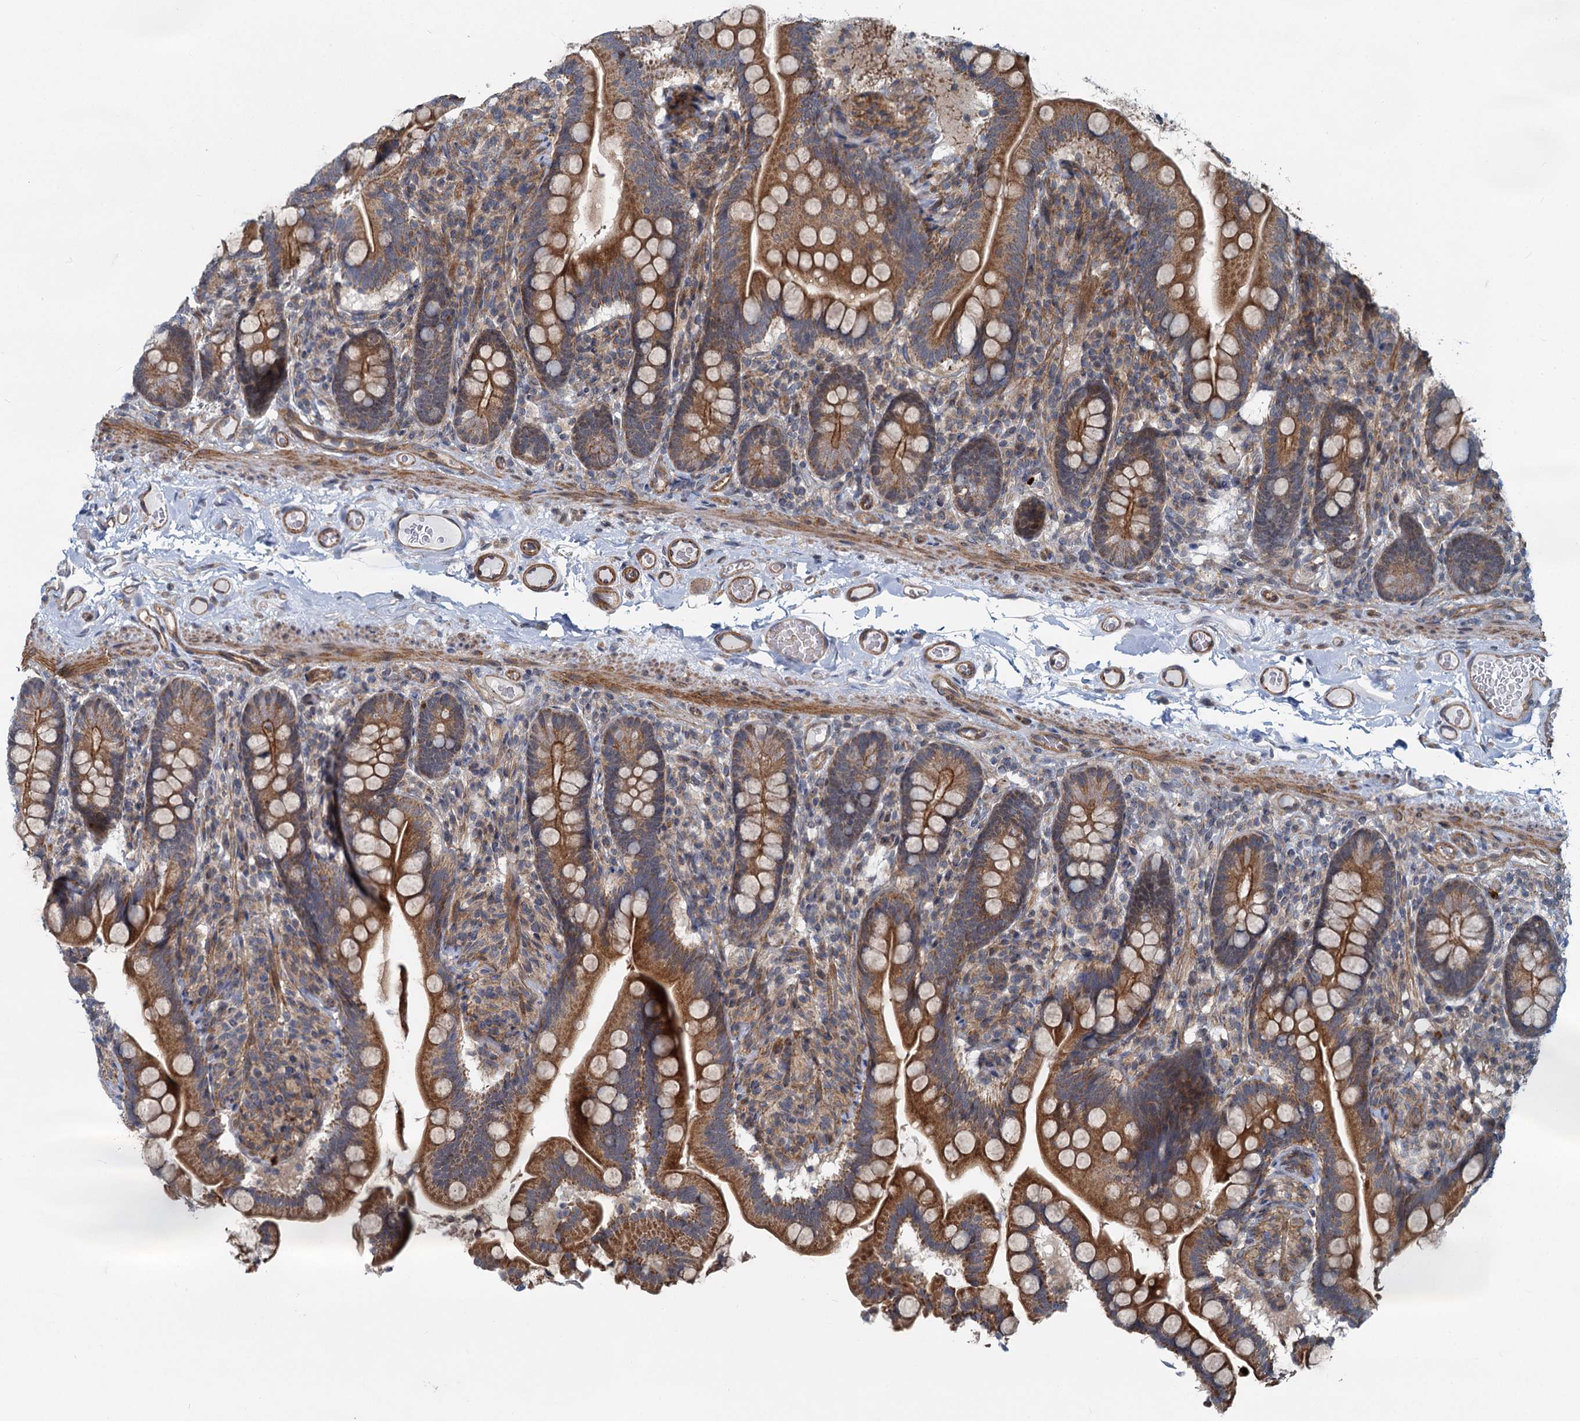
{"staining": {"intensity": "moderate", "quantity": ">75%", "location": "cytoplasmic/membranous"}, "tissue": "small intestine", "cell_type": "Glandular cells", "image_type": "normal", "snomed": [{"axis": "morphology", "description": "Normal tissue, NOS"}, {"axis": "topography", "description": "Small intestine"}], "caption": "A micrograph showing moderate cytoplasmic/membranous expression in about >75% of glandular cells in benign small intestine, as visualized by brown immunohistochemical staining.", "gene": "ADCY2", "patient": {"sex": "female", "age": 64}}